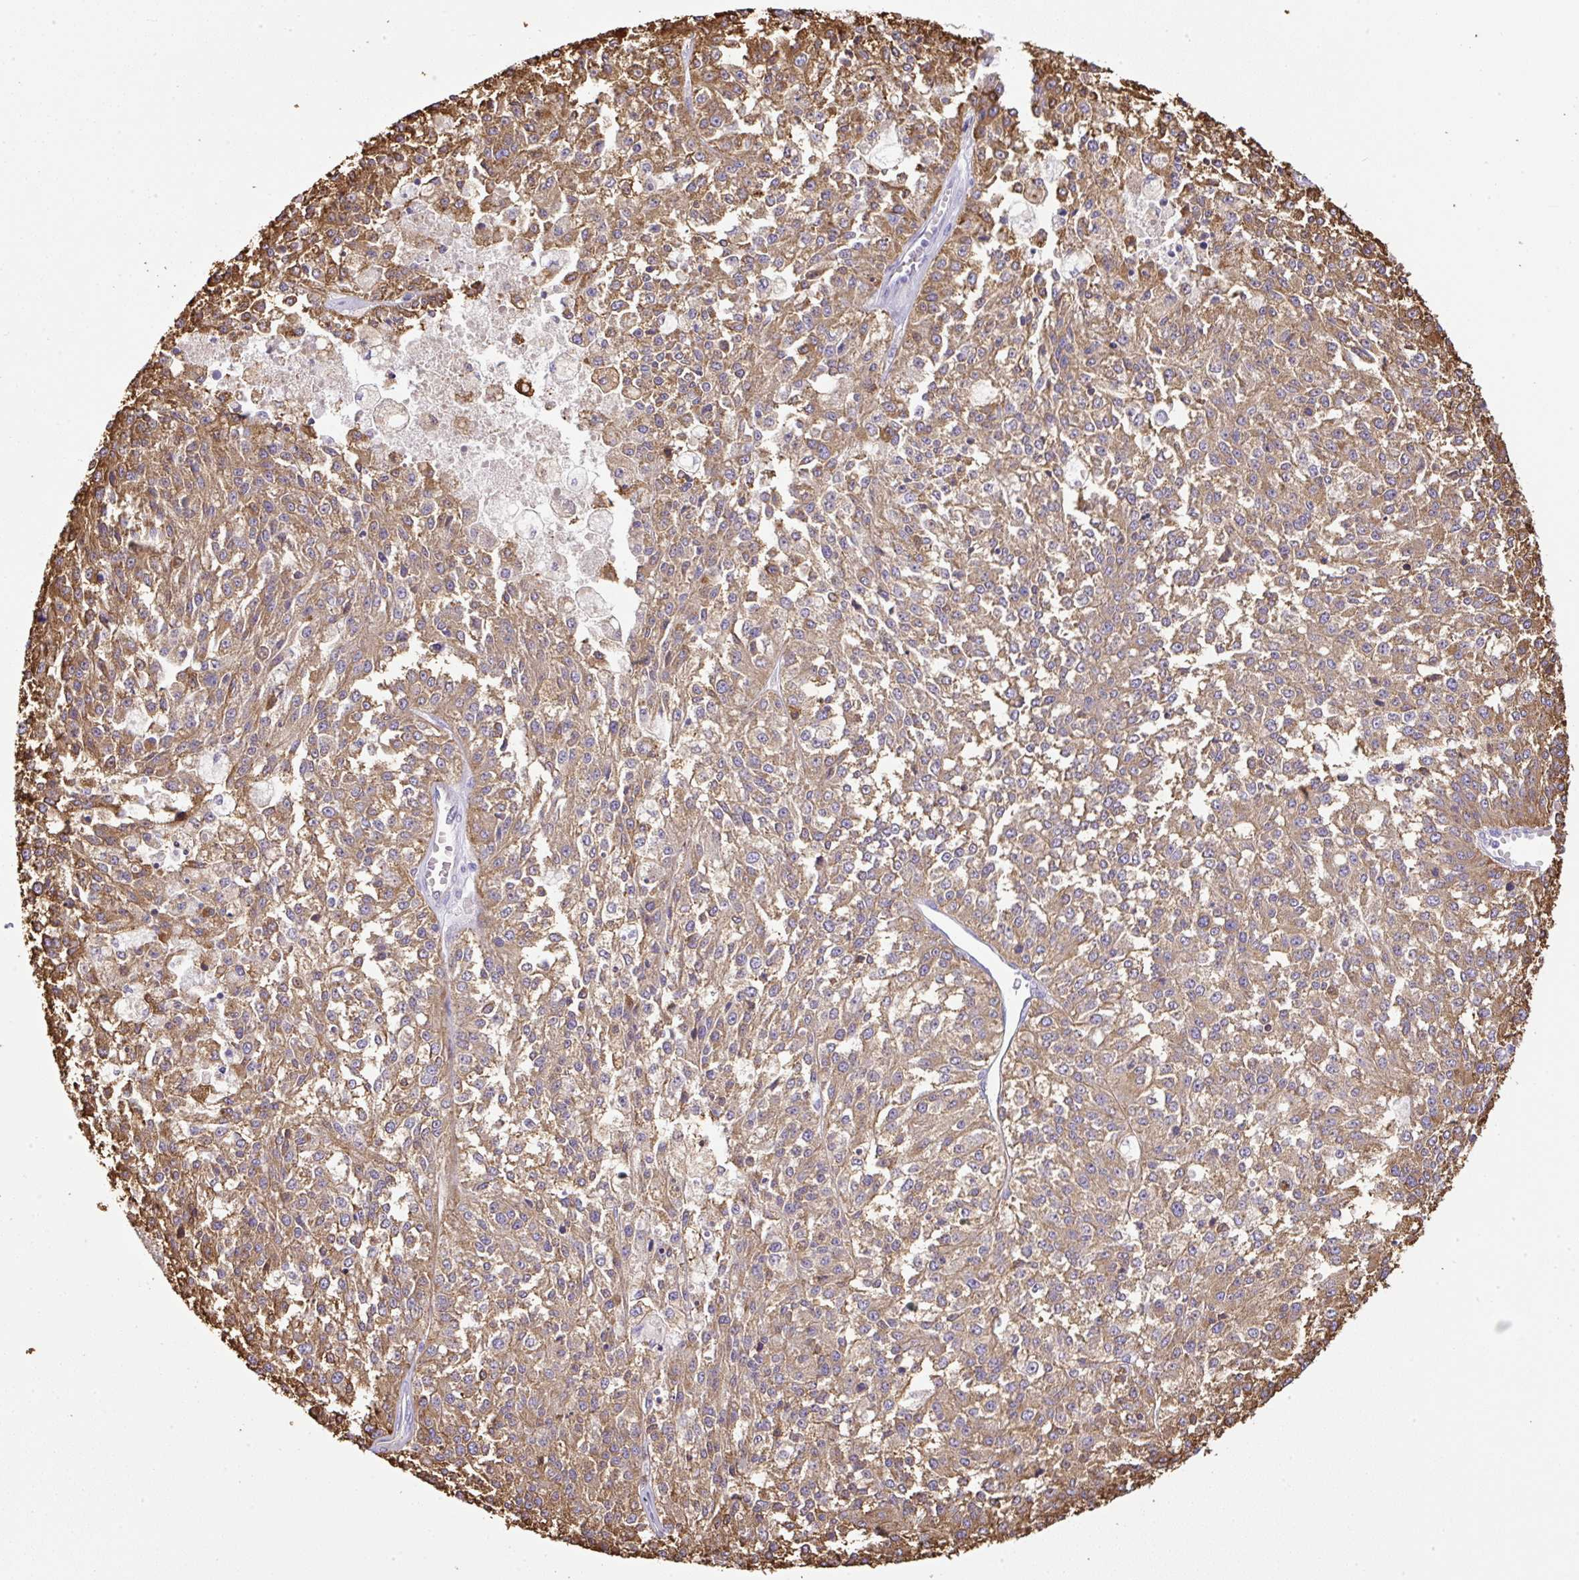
{"staining": {"intensity": "moderate", "quantity": ">75%", "location": "cytoplasmic/membranous"}, "tissue": "melanoma", "cell_type": "Tumor cells", "image_type": "cancer", "snomed": [{"axis": "morphology", "description": "Malignant melanoma, NOS"}, {"axis": "topography", "description": "Skin"}], "caption": "Malignant melanoma stained with a protein marker shows moderate staining in tumor cells.", "gene": "MAGEB5", "patient": {"sex": "female", "age": 64}}